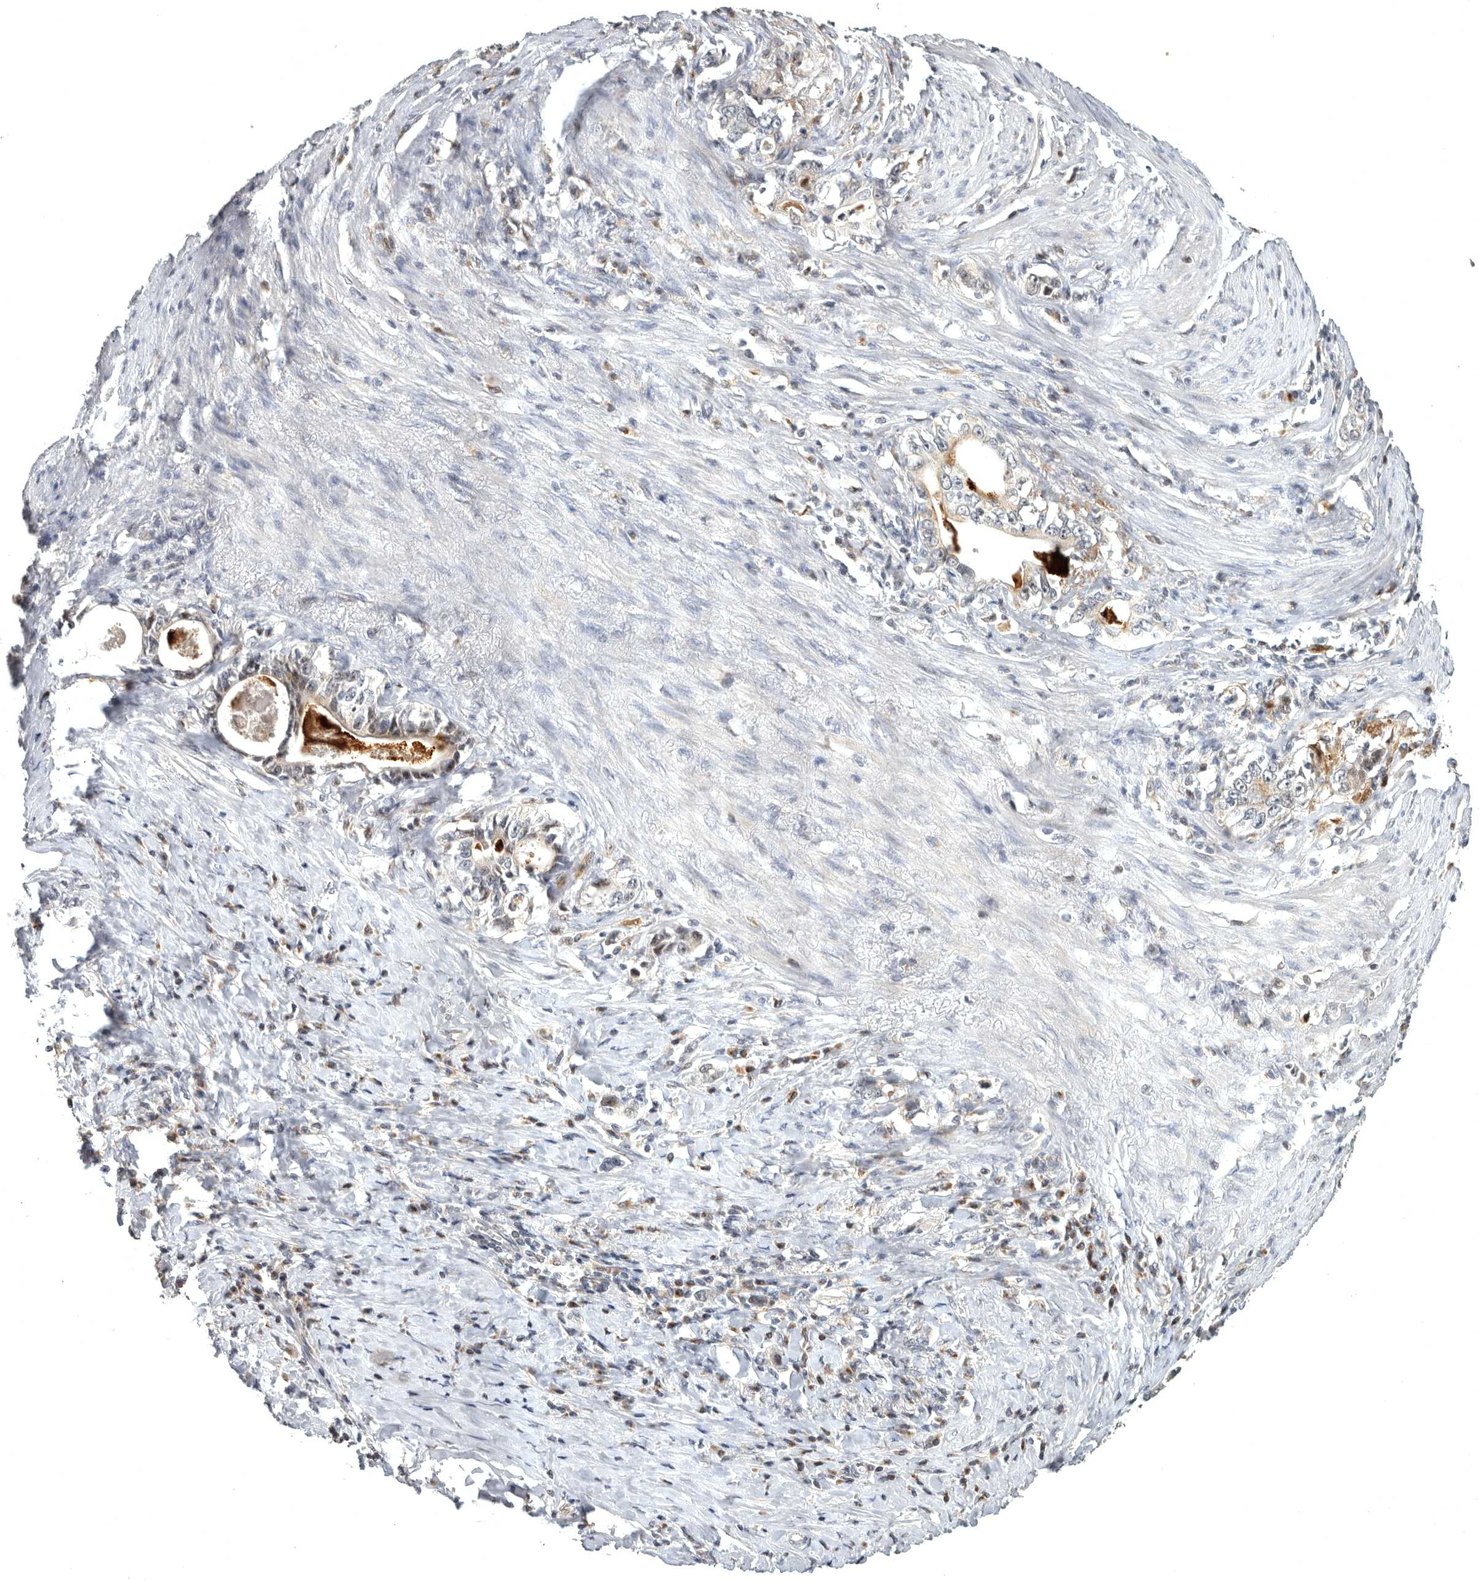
{"staining": {"intensity": "negative", "quantity": "none", "location": "none"}, "tissue": "stomach cancer", "cell_type": "Tumor cells", "image_type": "cancer", "snomed": [{"axis": "morphology", "description": "Adenocarcinoma, NOS"}, {"axis": "topography", "description": "Stomach, lower"}], "caption": "High power microscopy histopathology image of an immunohistochemistry histopathology image of stomach cancer (adenocarcinoma), revealing no significant expression in tumor cells.", "gene": "MAN2A1", "patient": {"sex": "female", "age": 72}}